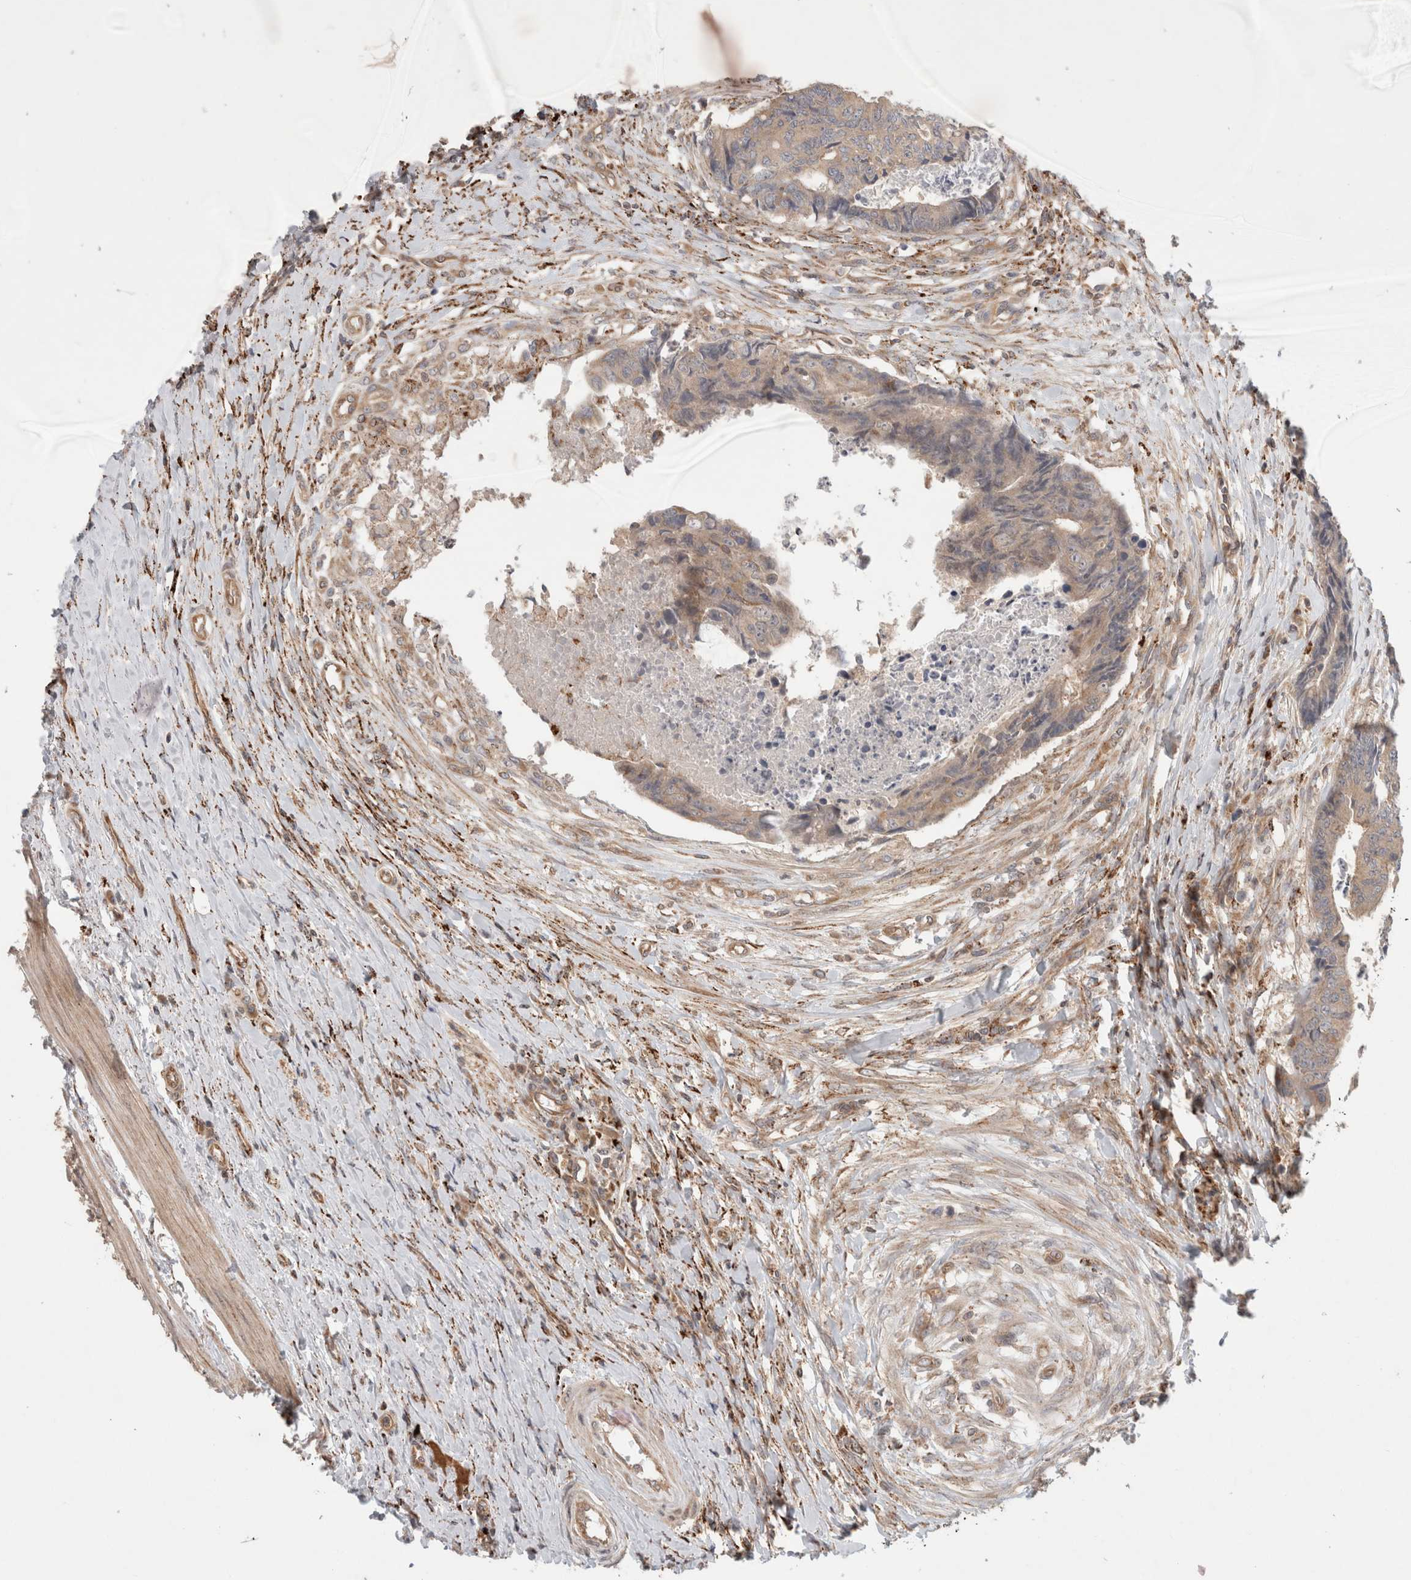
{"staining": {"intensity": "weak", "quantity": "<25%", "location": "cytoplasmic/membranous"}, "tissue": "colorectal cancer", "cell_type": "Tumor cells", "image_type": "cancer", "snomed": [{"axis": "morphology", "description": "Adenocarcinoma, NOS"}, {"axis": "topography", "description": "Rectum"}], "caption": "IHC image of neoplastic tissue: colorectal cancer (adenocarcinoma) stained with DAB reveals no significant protein positivity in tumor cells.", "gene": "HROB", "patient": {"sex": "male", "age": 84}}